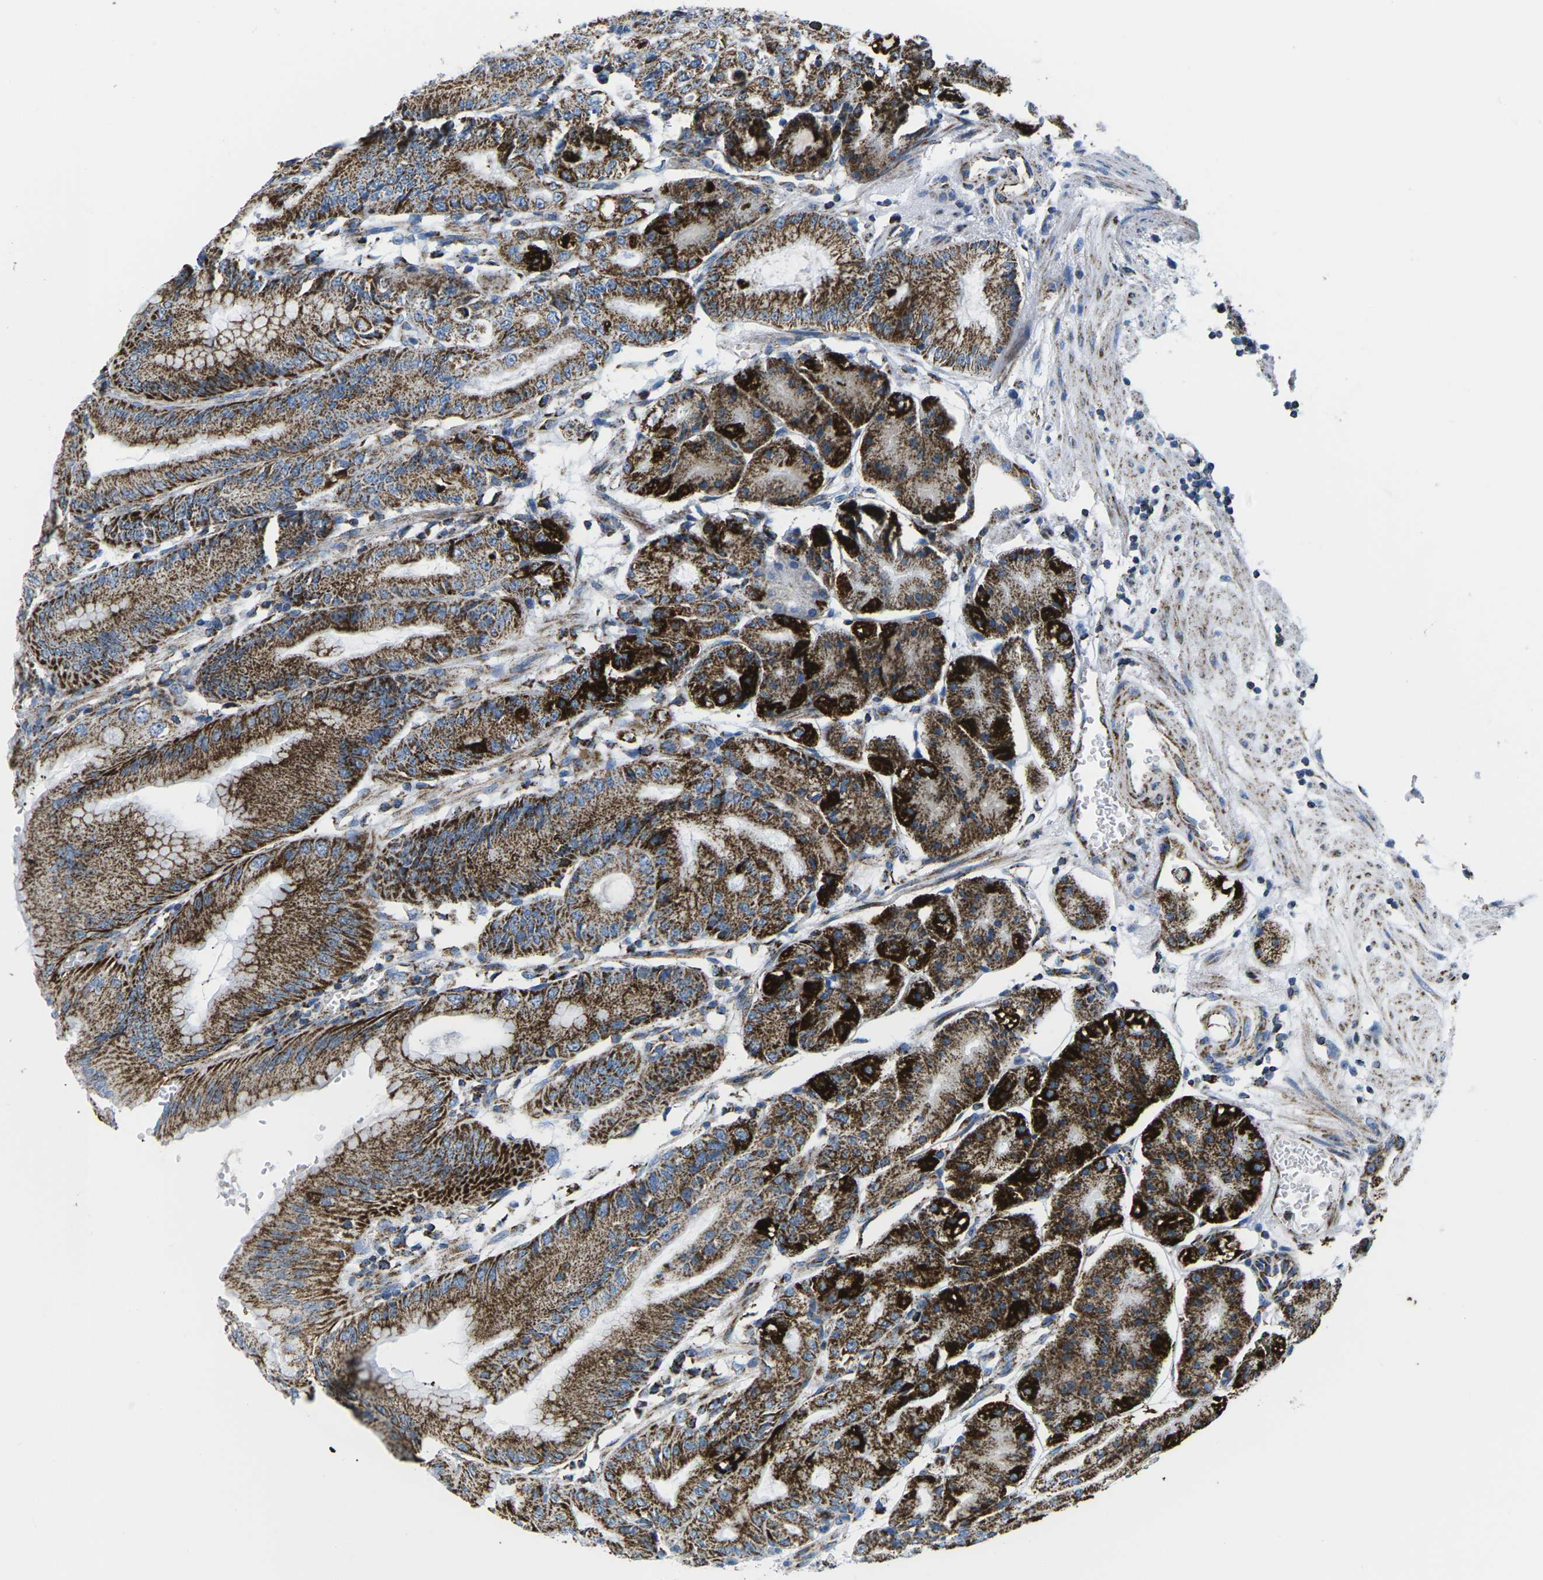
{"staining": {"intensity": "strong", "quantity": ">75%", "location": "cytoplasmic/membranous"}, "tissue": "stomach", "cell_type": "Glandular cells", "image_type": "normal", "snomed": [{"axis": "morphology", "description": "Normal tissue, NOS"}, {"axis": "topography", "description": "Stomach, lower"}], "caption": "Brown immunohistochemical staining in benign stomach exhibits strong cytoplasmic/membranous staining in approximately >75% of glandular cells.", "gene": "COX6C", "patient": {"sex": "male", "age": 71}}